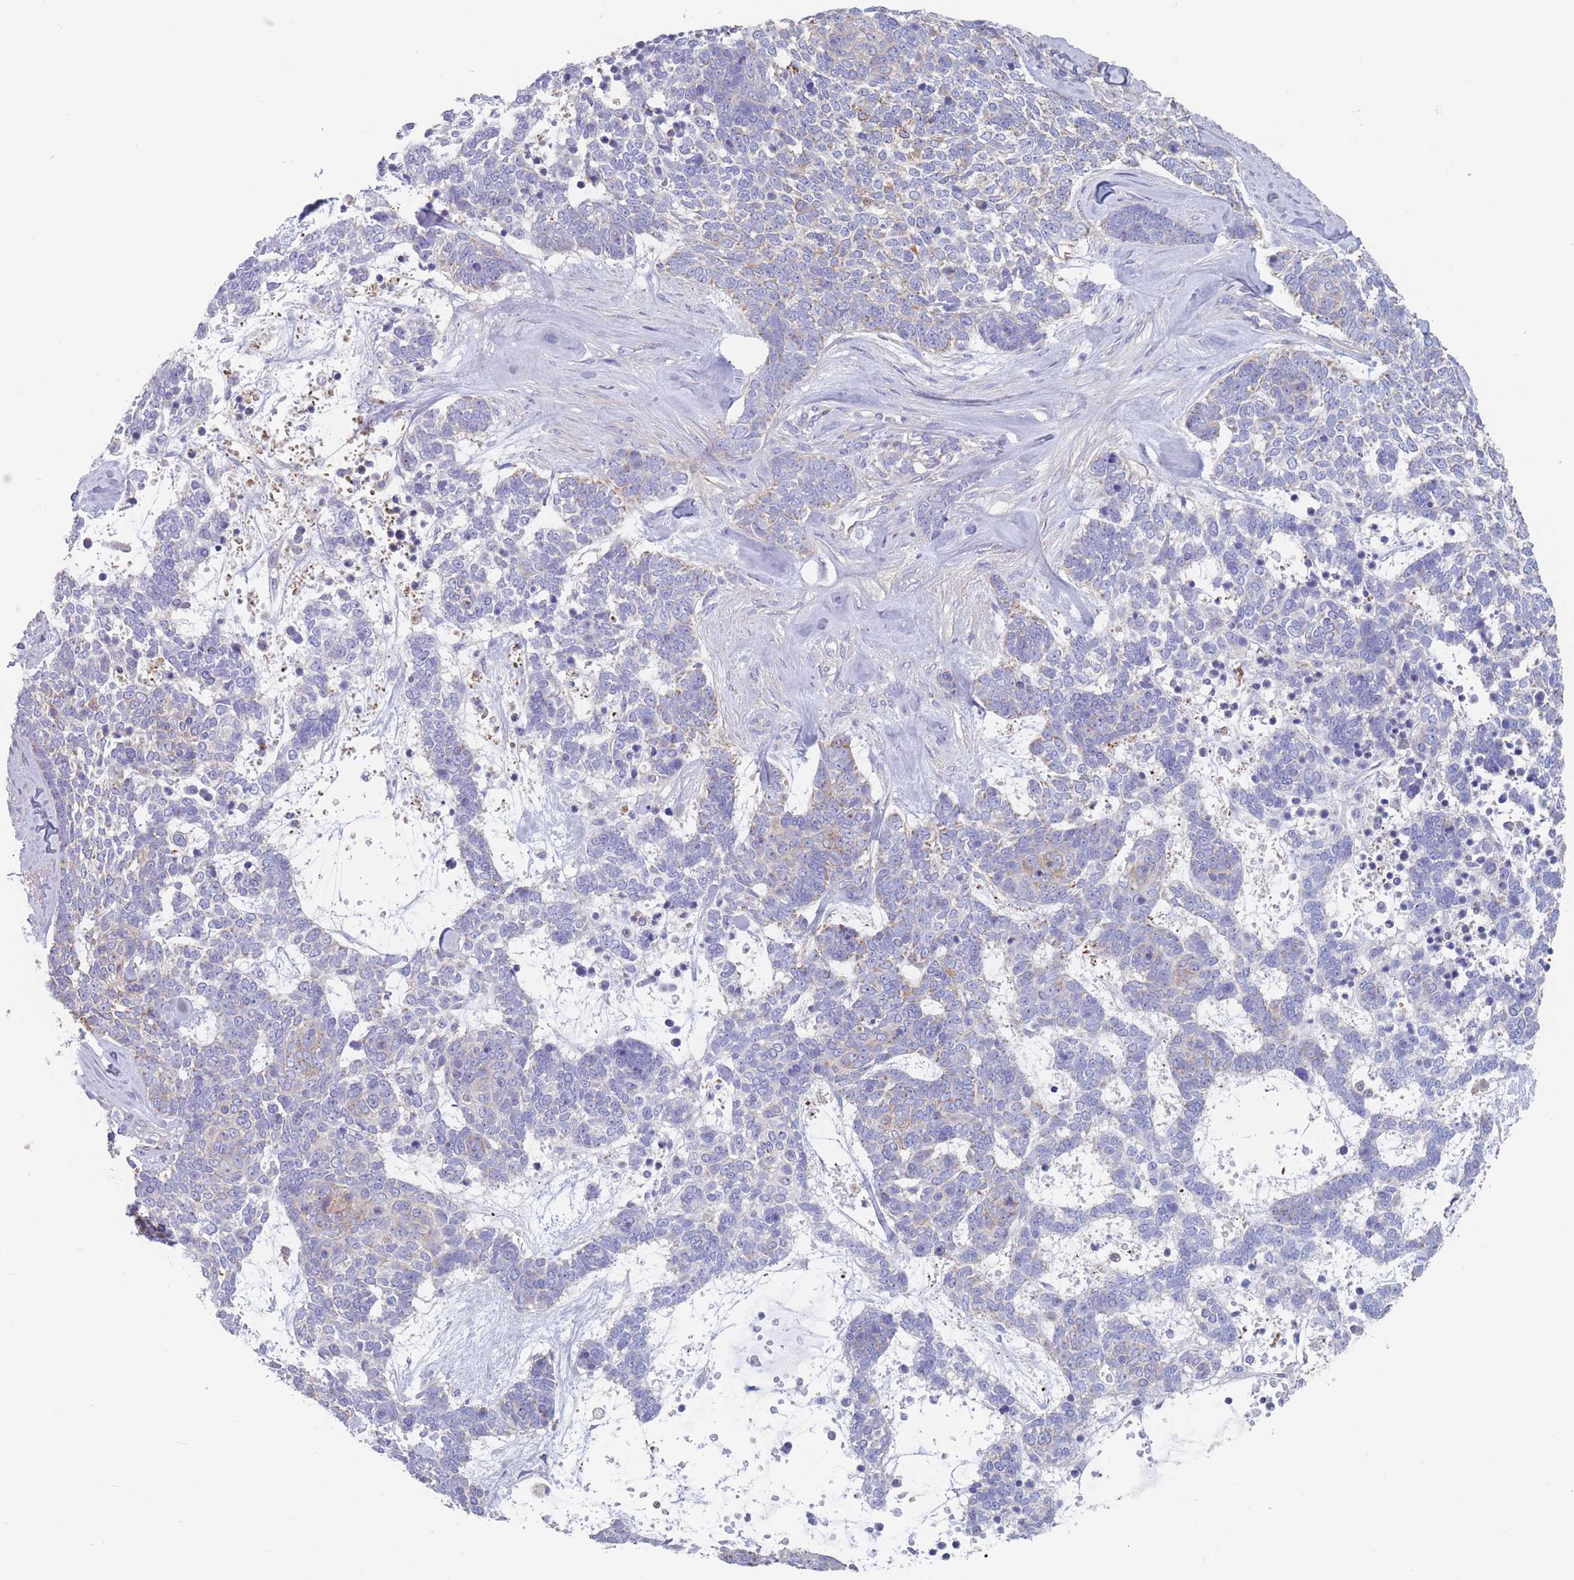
{"staining": {"intensity": "moderate", "quantity": "<25%", "location": "cytoplasmic/membranous"}, "tissue": "skin cancer", "cell_type": "Tumor cells", "image_type": "cancer", "snomed": [{"axis": "morphology", "description": "Basal cell carcinoma"}, {"axis": "topography", "description": "Skin"}], "caption": "Human basal cell carcinoma (skin) stained with a brown dye demonstrates moderate cytoplasmic/membranous positive expression in approximately <25% of tumor cells.", "gene": "ADH1A", "patient": {"sex": "female", "age": 81}}